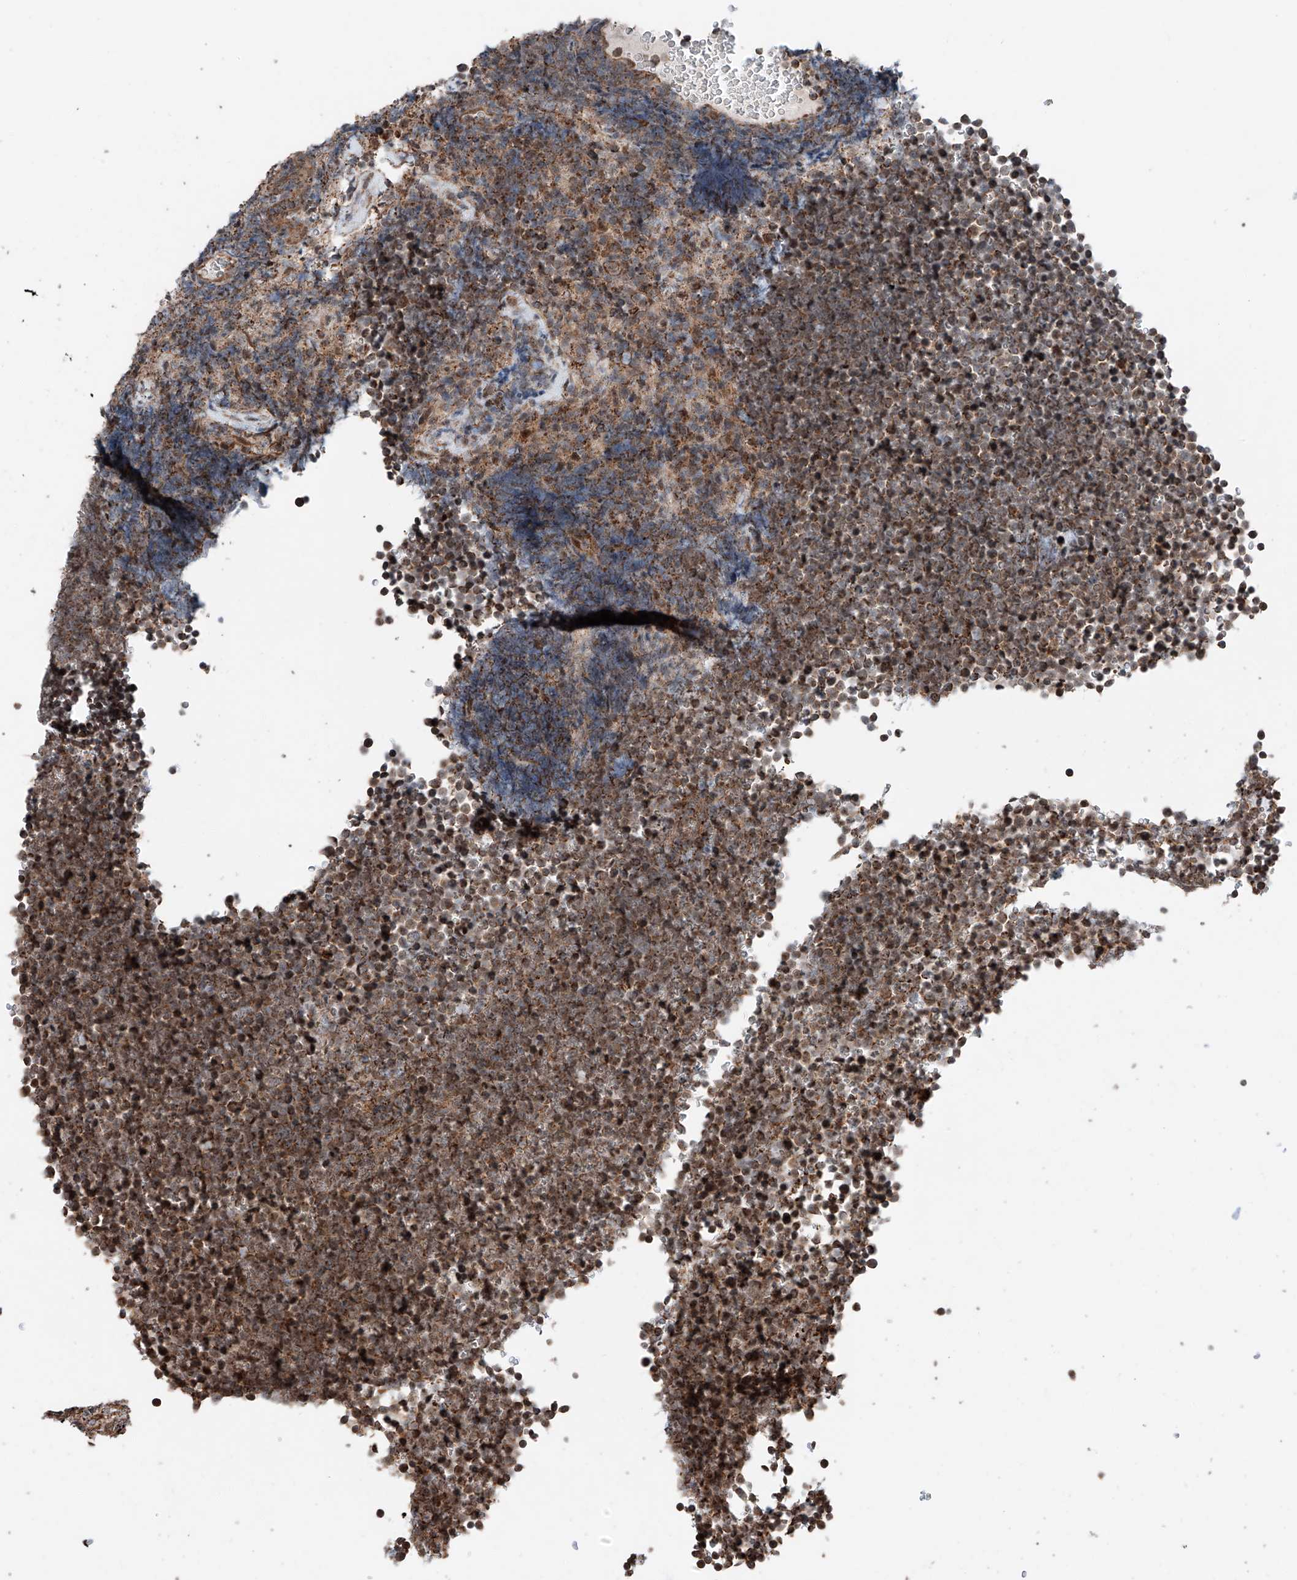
{"staining": {"intensity": "moderate", "quantity": ">75%", "location": "cytoplasmic/membranous"}, "tissue": "lymphoma", "cell_type": "Tumor cells", "image_type": "cancer", "snomed": [{"axis": "morphology", "description": "Malignant lymphoma, non-Hodgkin's type, High grade"}, {"axis": "topography", "description": "Lymph node"}], "caption": "Immunohistochemistry (IHC) photomicrograph of neoplastic tissue: lymphoma stained using immunohistochemistry (IHC) exhibits medium levels of moderate protein expression localized specifically in the cytoplasmic/membranous of tumor cells, appearing as a cytoplasmic/membranous brown color.", "gene": "ZNF445", "patient": {"sex": "male", "age": 13}}